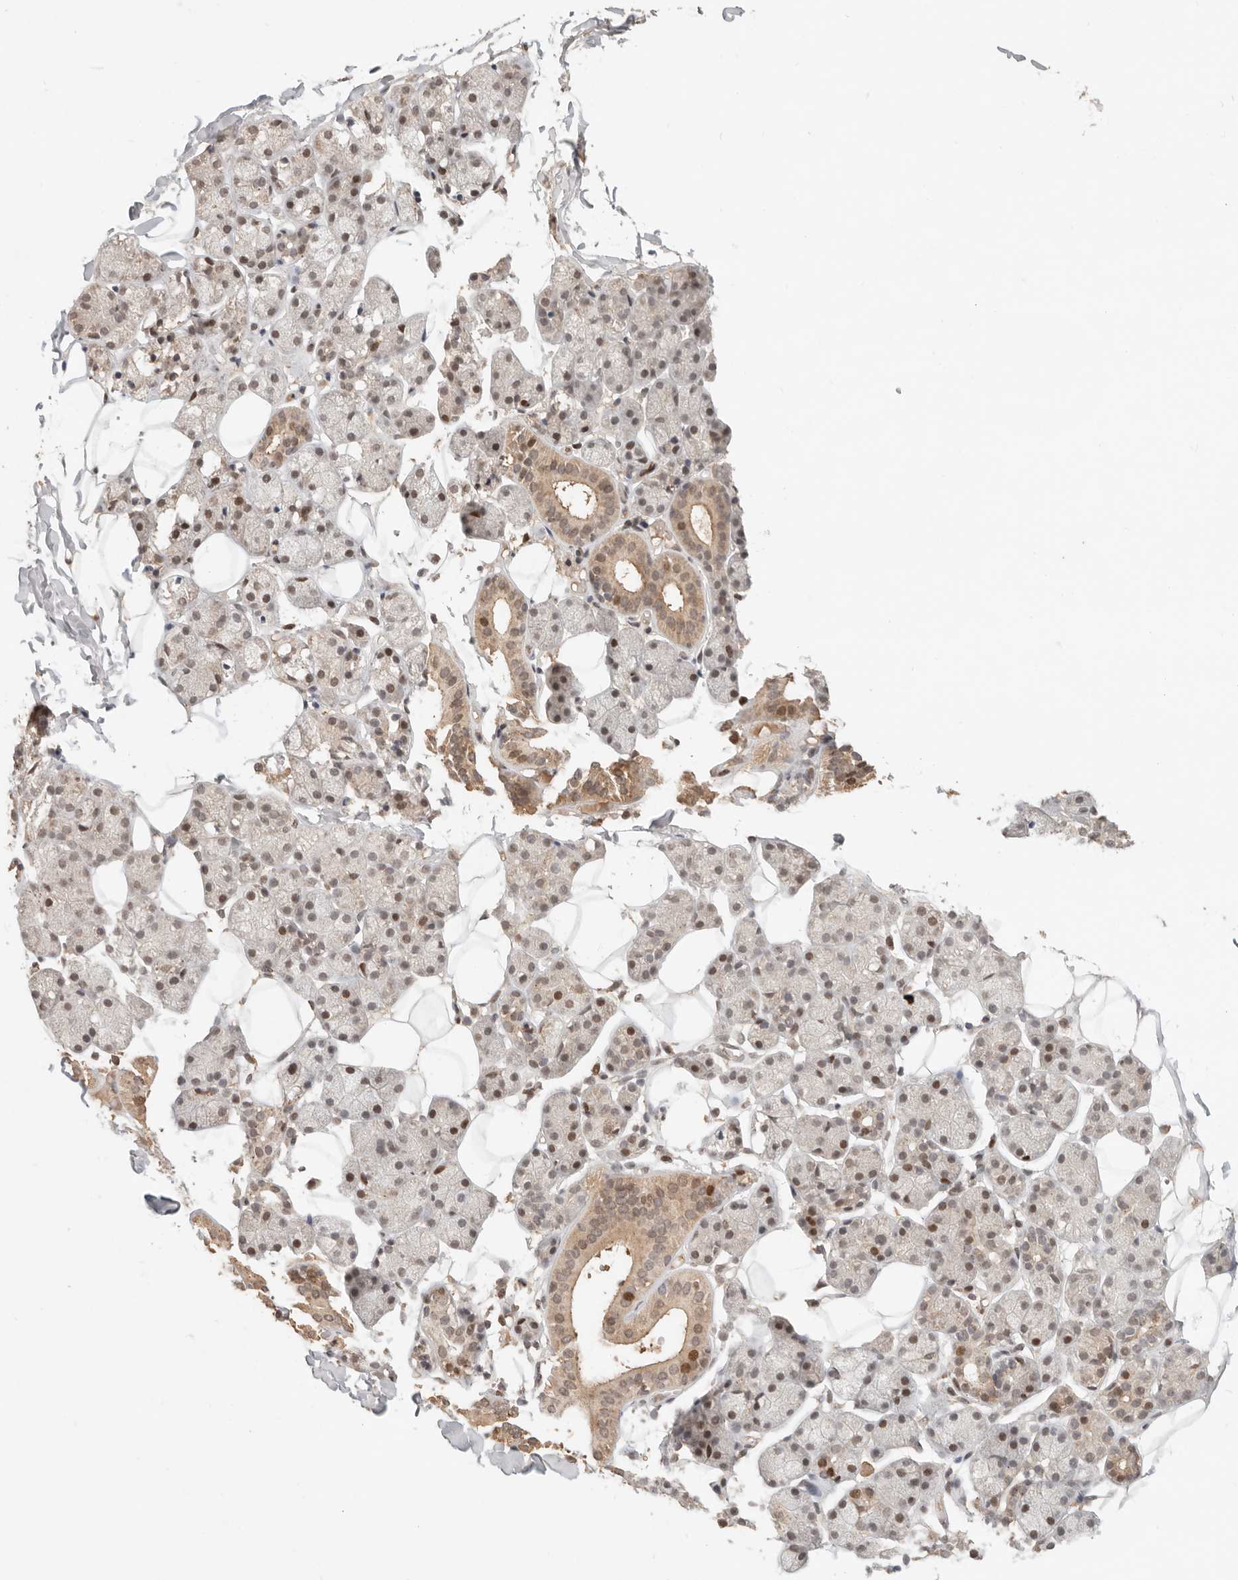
{"staining": {"intensity": "moderate", "quantity": "25%-75%", "location": "cytoplasmic/membranous,nuclear"}, "tissue": "salivary gland", "cell_type": "Glandular cells", "image_type": "normal", "snomed": [{"axis": "morphology", "description": "Normal tissue, NOS"}, {"axis": "topography", "description": "Salivary gland"}], "caption": "Immunohistochemistry (DAB (3,3'-diaminobenzidine)) staining of benign salivary gland exhibits moderate cytoplasmic/membranous,nuclear protein positivity in approximately 25%-75% of glandular cells.", "gene": "NPAS2", "patient": {"sex": "female", "age": 33}}